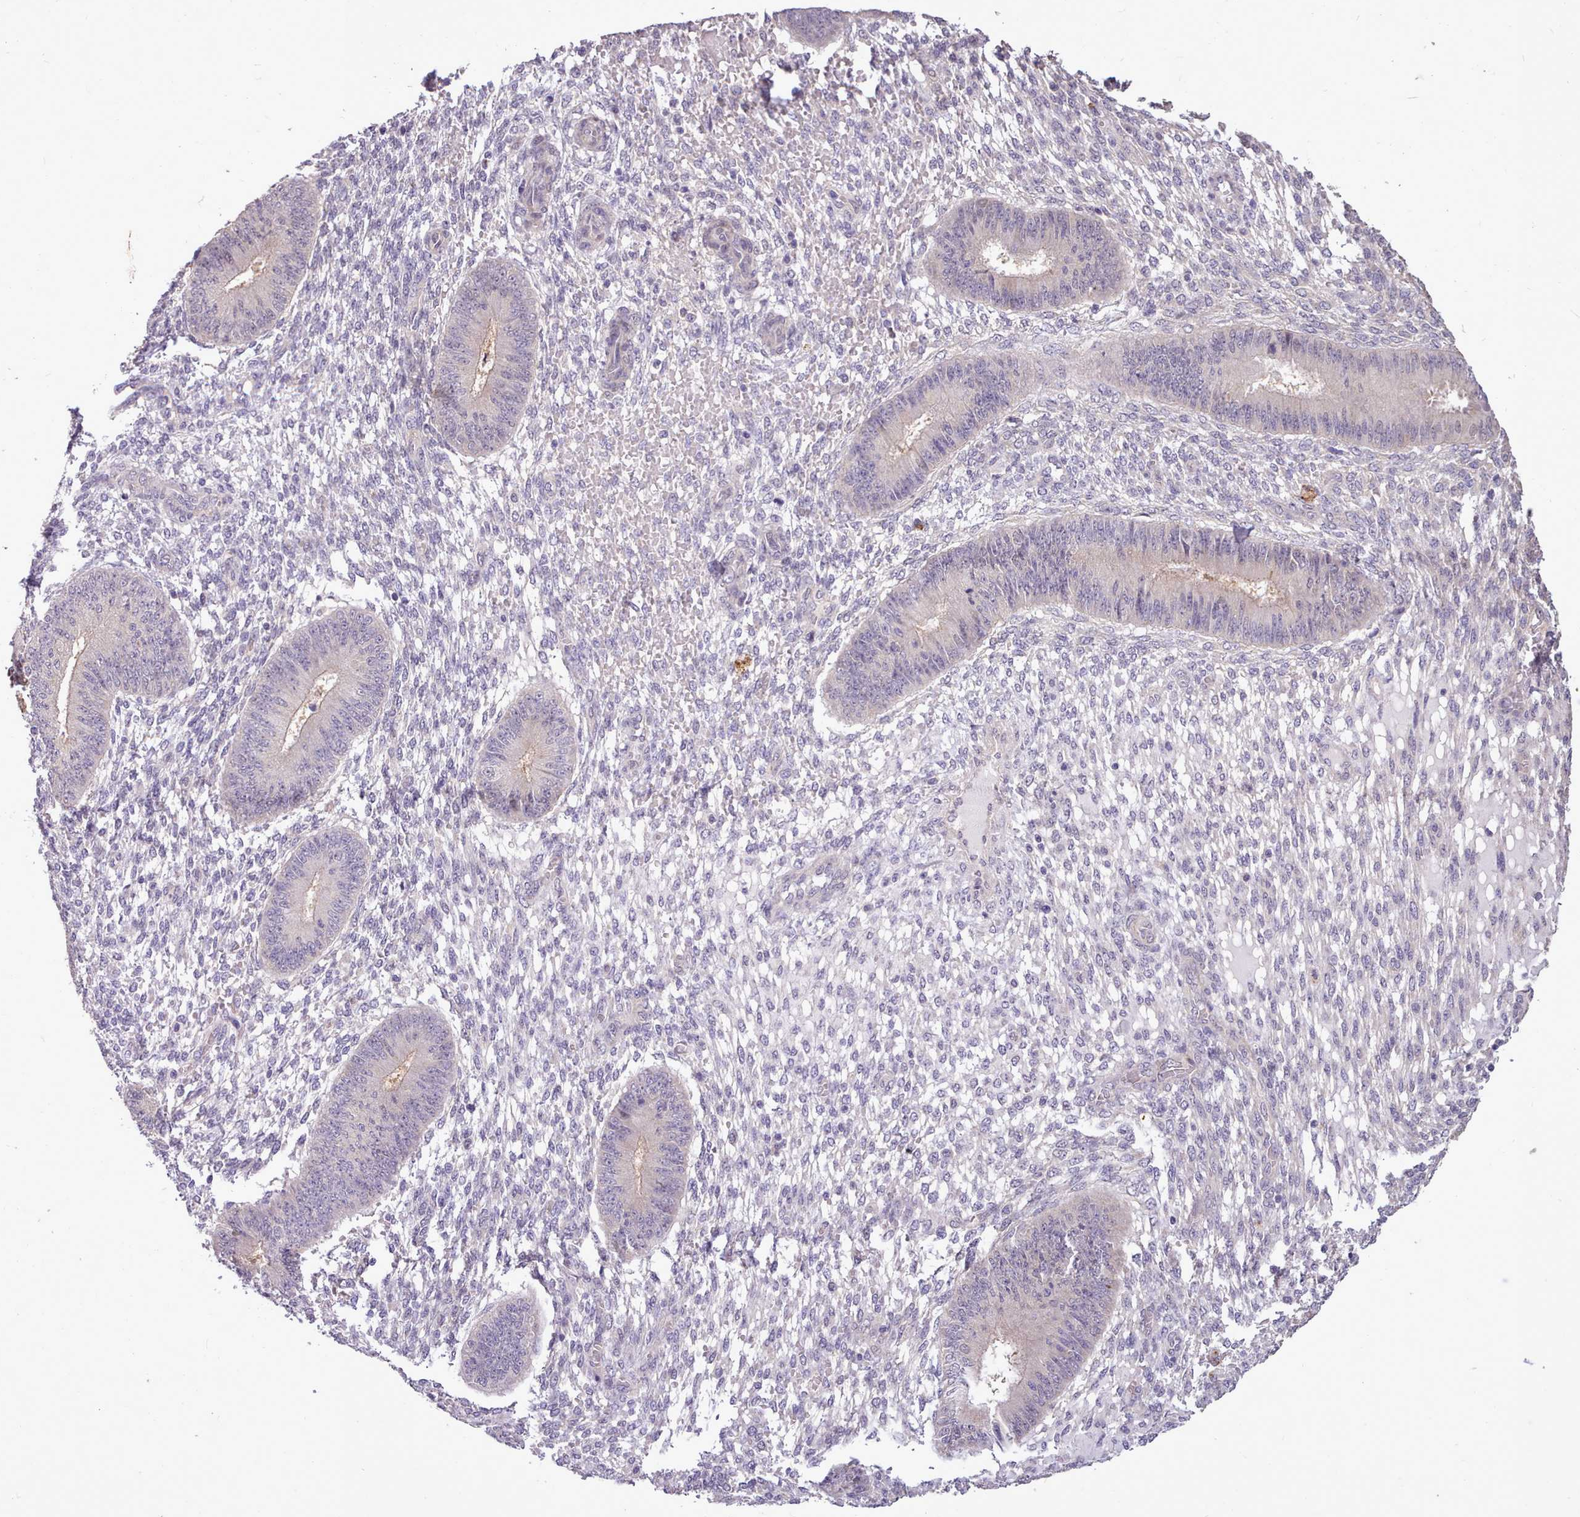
{"staining": {"intensity": "negative", "quantity": "none", "location": "none"}, "tissue": "endometrium", "cell_type": "Cells in endometrial stroma", "image_type": "normal", "snomed": [{"axis": "morphology", "description": "Normal tissue, NOS"}, {"axis": "topography", "description": "Endometrium"}], "caption": "DAB (3,3'-diaminobenzidine) immunohistochemical staining of normal human endometrium demonstrates no significant positivity in cells in endometrial stroma.", "gene": "ZNF607", "patient": {"sex": "female", "age": 49}}